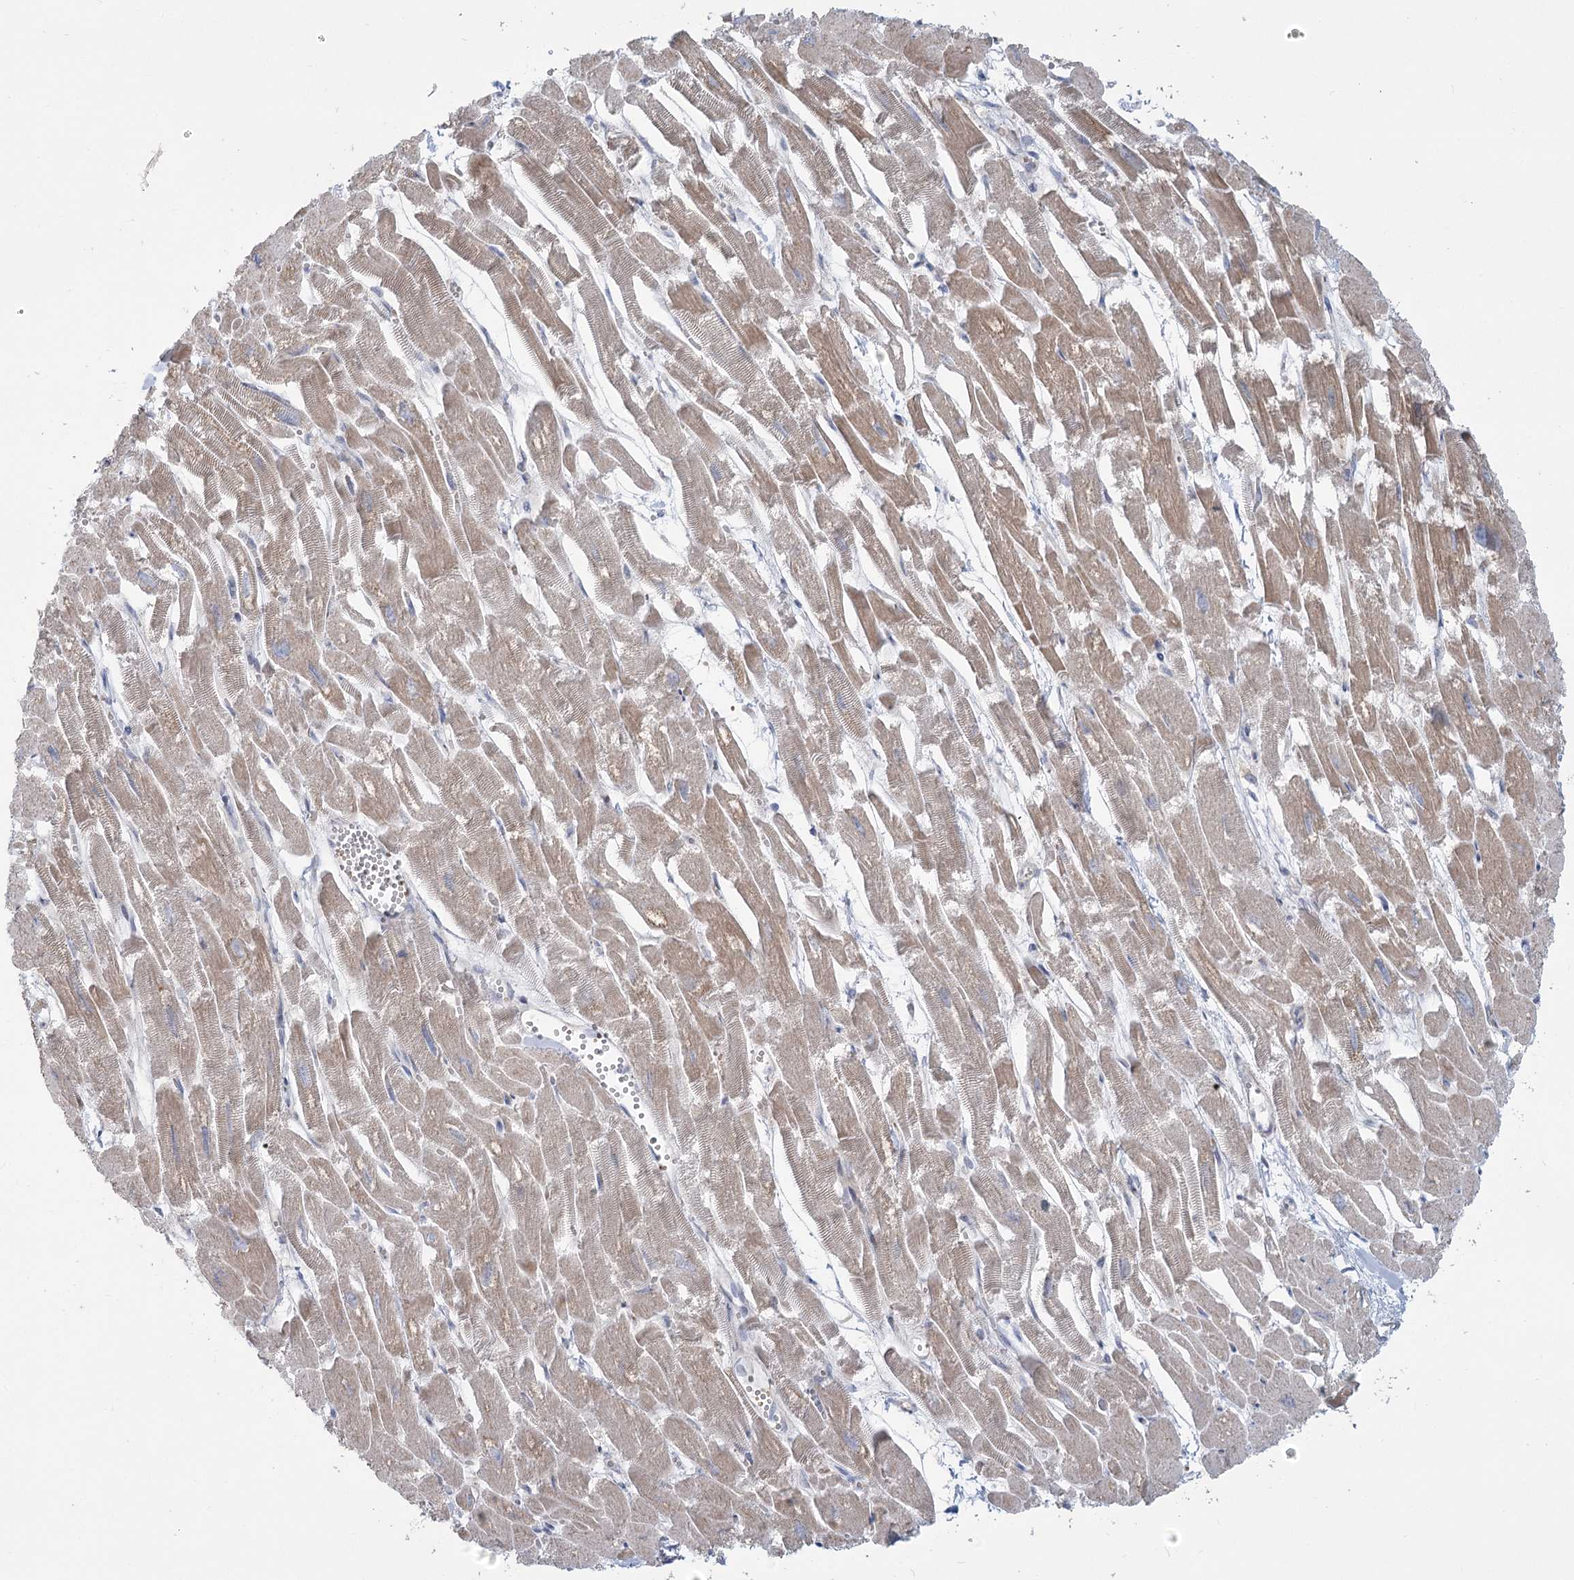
{"staining": {"intensity": "moderate", "quantity": "25%-75%", "location": "cytoplasmic/membranous"}, "tissue": "heart muscle", "cell_type": "Cardiomyocytes", "image_type": "normal", "snomed": [{"axis": "morphology", "description": "Normal tissue, NOS"}, {"axis": "topography", "description": "Heart"}], "caption": "Cardiomyocytes show medium levels of moderate cytoplasmic/membranous positivity in approximately 25%-75% of cells in benign heart muscle.", "gene": "MTG1", "patient": {"sex": "male", "age": 54}}